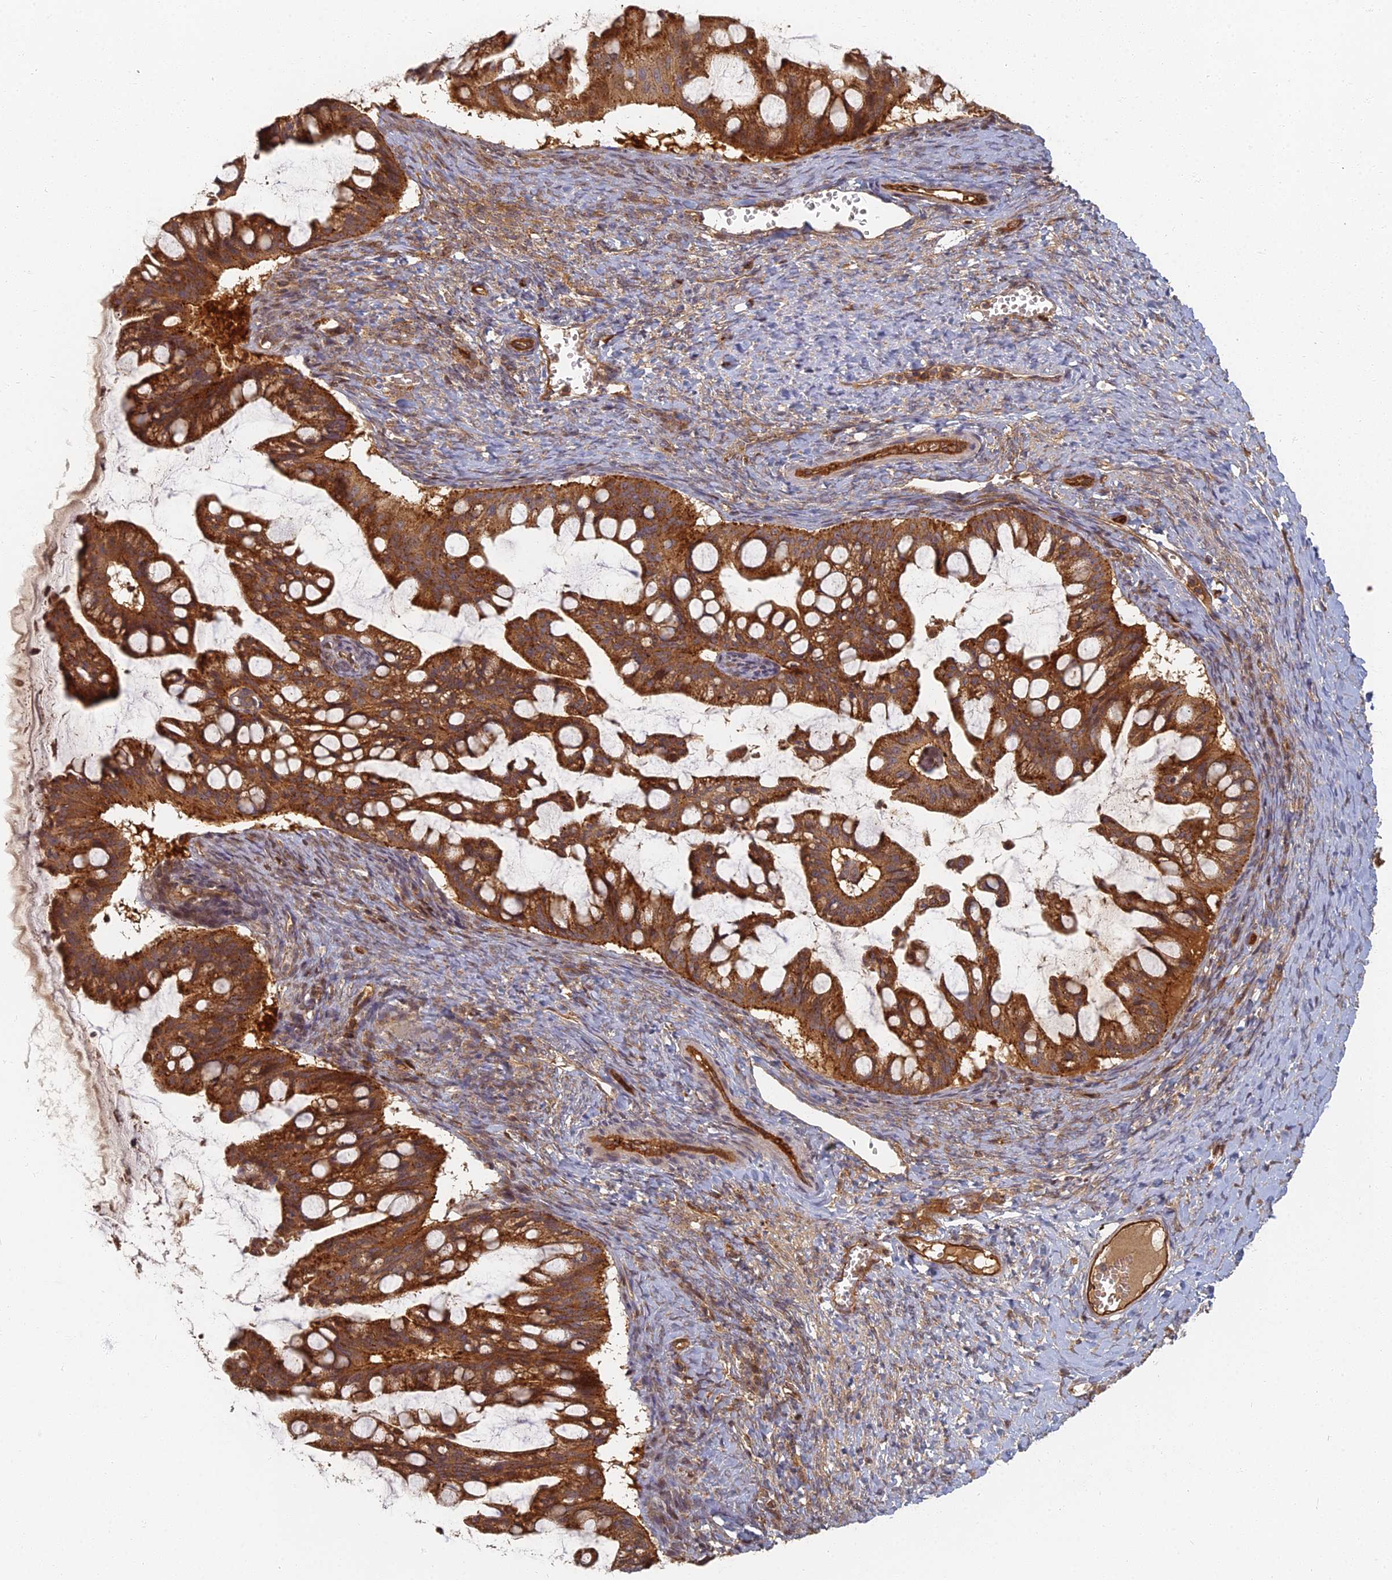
{"staining": {"intensity": "strong", "quantity": ">75%", "location": "cytoplasmic/membranous"}, "tissue": "ovarian cancer", "cell_type": "Tumor cells", "image_type": "cancer", "snomed": [{"axis": "morphology", "description": "Cystadenocarcinoma, mucinous, NOS"}, {"axis": "topography", "description": "Ovary"}], "caption": "Immunohistochemistry (IHC) micrograph of ovarian cancer stained for a protein (brown), which shows high levels of strong cytoplasmic/membranous expression in about >75% of tumor cells.", "gene": "INO80D", "patient": {"sex": "female", "age": 73}}